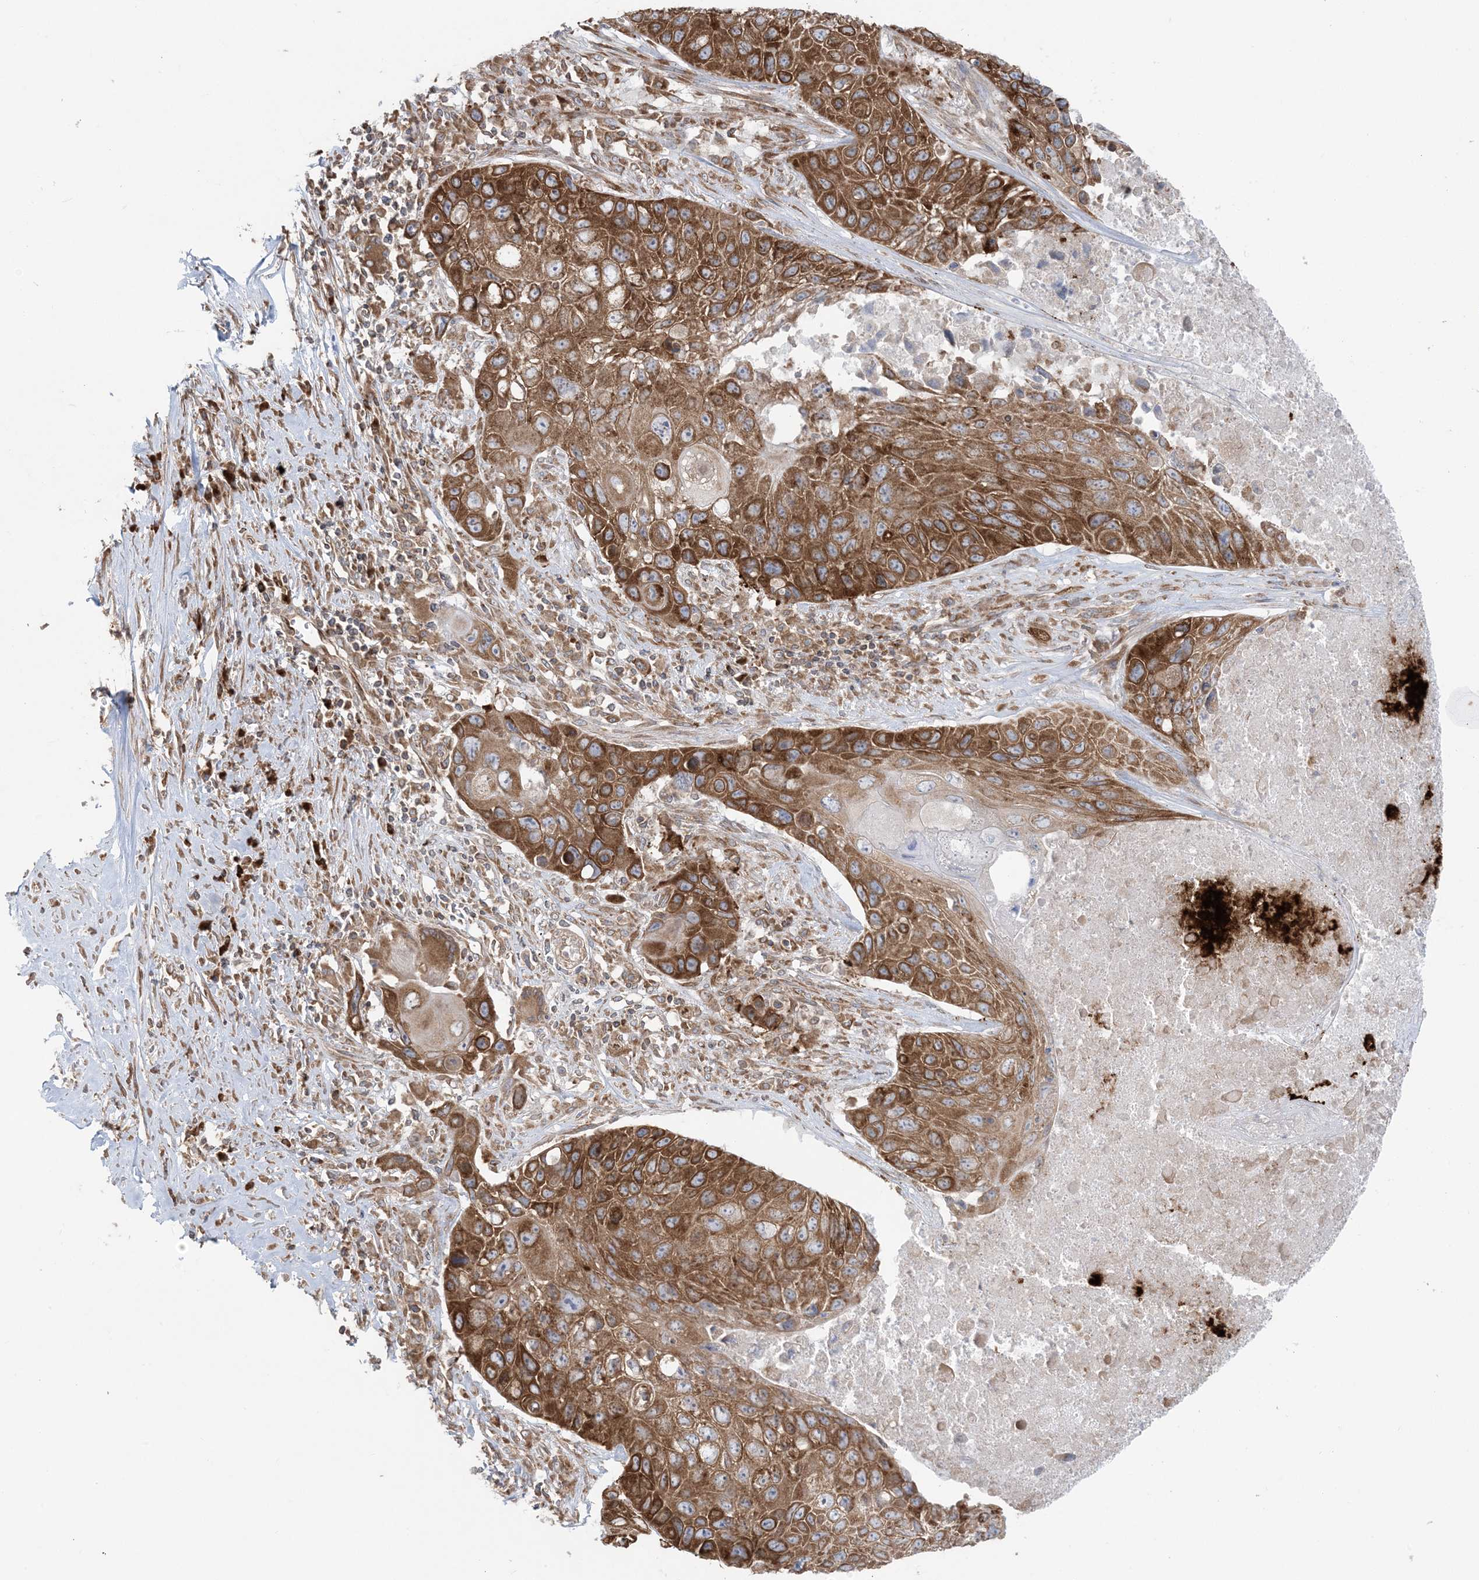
{"staining": {"intensity": "strong", "quantity": ">75%", "location": "cytoplasmic/membranous"}, "tissue": "lung cancer", "cell_type": "Tumor cells", "image_type": "cancer", "snomed": [{"axis": "morphology", "description": "Squamous cell carcinoma, NOS"}, {"axis": "topography", "description": "Lung"}], "caption": "DAB immunohistochemical staining of lung cancer demonstrates strong cytoplasmic/membranous protein expression in approximately >75% of tumor cells.", "gene": "UBXN4", "patient": {"sex": "male", "age": 61}}